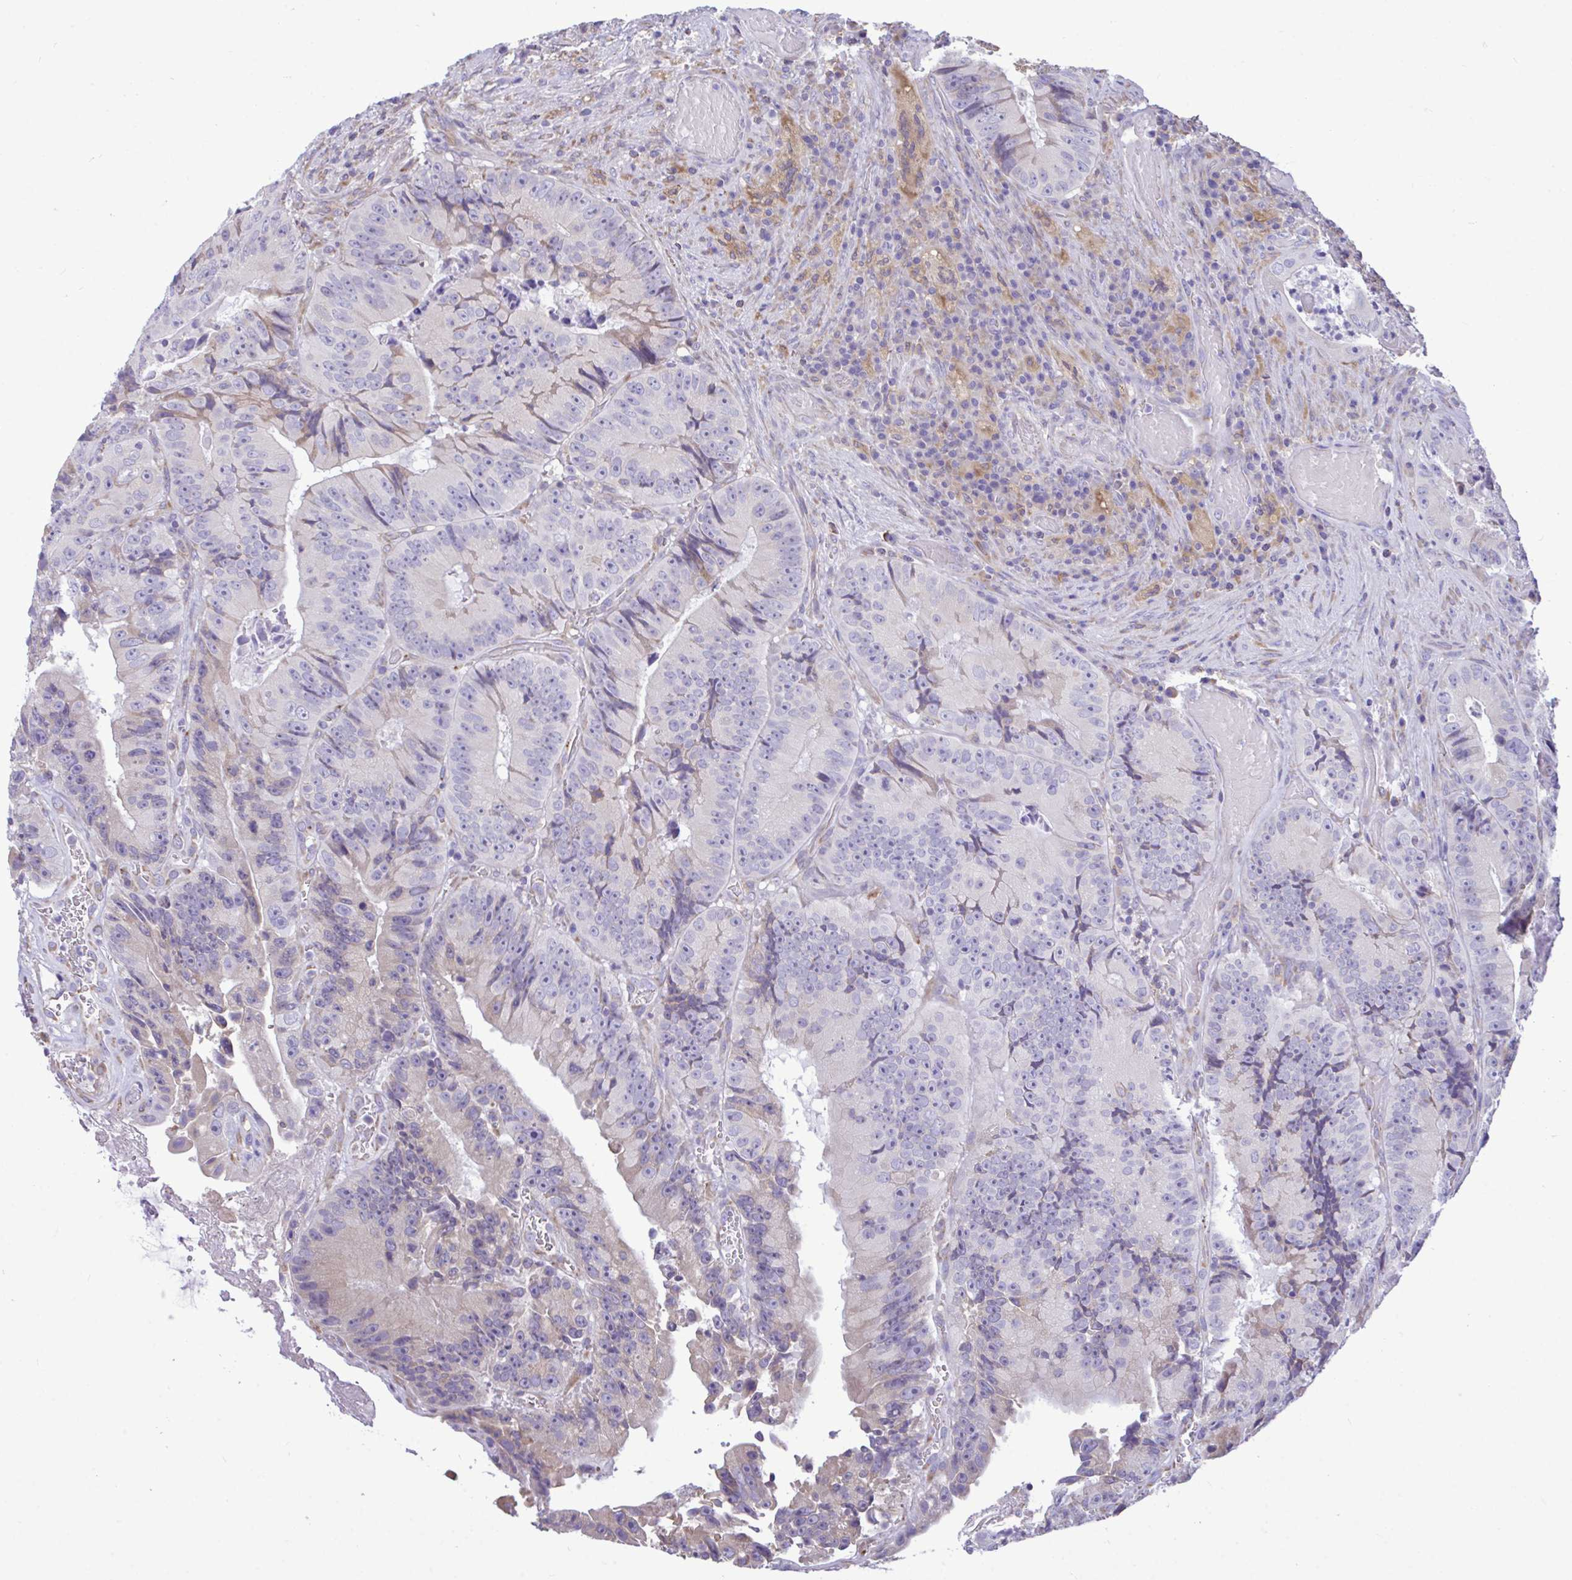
{"staining": {"intensity": "negative", "quantity": "none", "location": "none"}, "tissue": "colorectal cancer", "cell_type": "Tumor cells", "image_type": "cancer", "snomed": [{"axis": "morphology", "description": "Adenocarcinoma, NOS"}, {"axis": "topography", "description": "Colon"}], "caption": "Immunohistochemistry (IHC) photomicrograph of human adenocarcinoma (colorectal) stained for a protein (brown), which exhibits no staining in tumor cells. Brightfield microscopy of IHC stained with DAB (brown) and hematoxylin (blue), captured at high magnification.", "gene": "PIGK", "patient": {"sex": "female", "age": 86}}